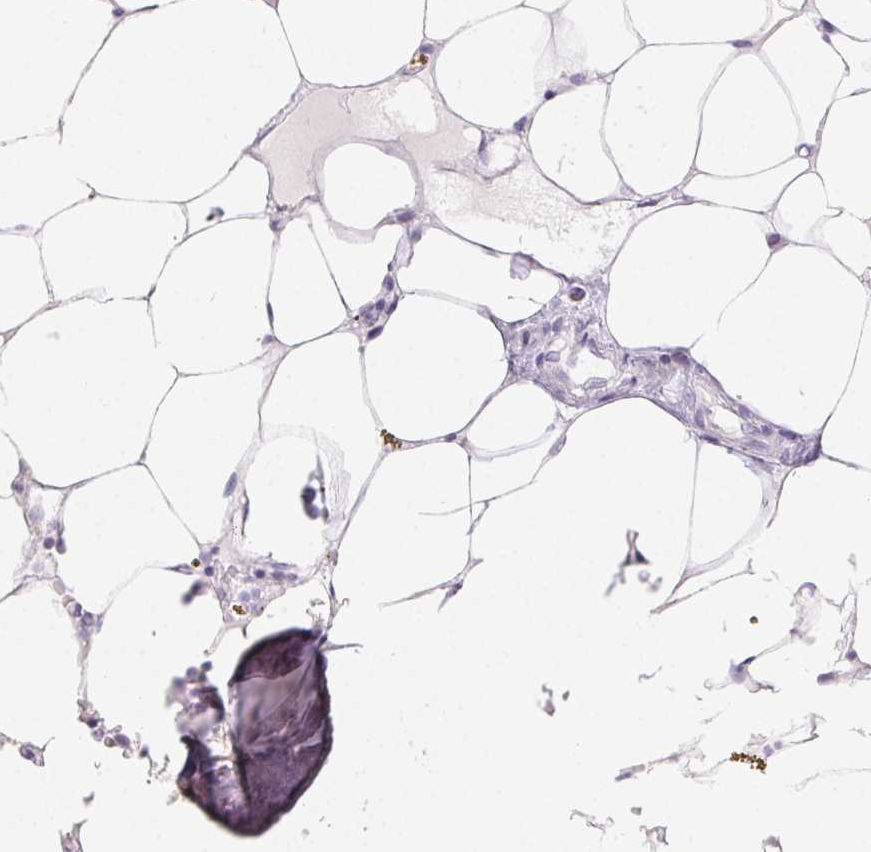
{"staining": {"intensity": "negative", "quantity": "none", "location": "none"}, "tissue": "bone marrow", "cell_type": "Hematopoietic cells", "image_type": "normal", "snomed": [{"axis": "morphology", "description": "Normal tissue, NOS"}, {"axis": "topography", "description": "Bone marrow"}], "caption": "Immunohistochemistry micrograph of unremarkable bone marrow: human bone marrow stained with DAB (3,3'-diaminobenzidine) shows no significant protein positivity in hematopoietic cells.", "gene": "SPACA5B", "patient": {"sex": "male", "age": 64}}